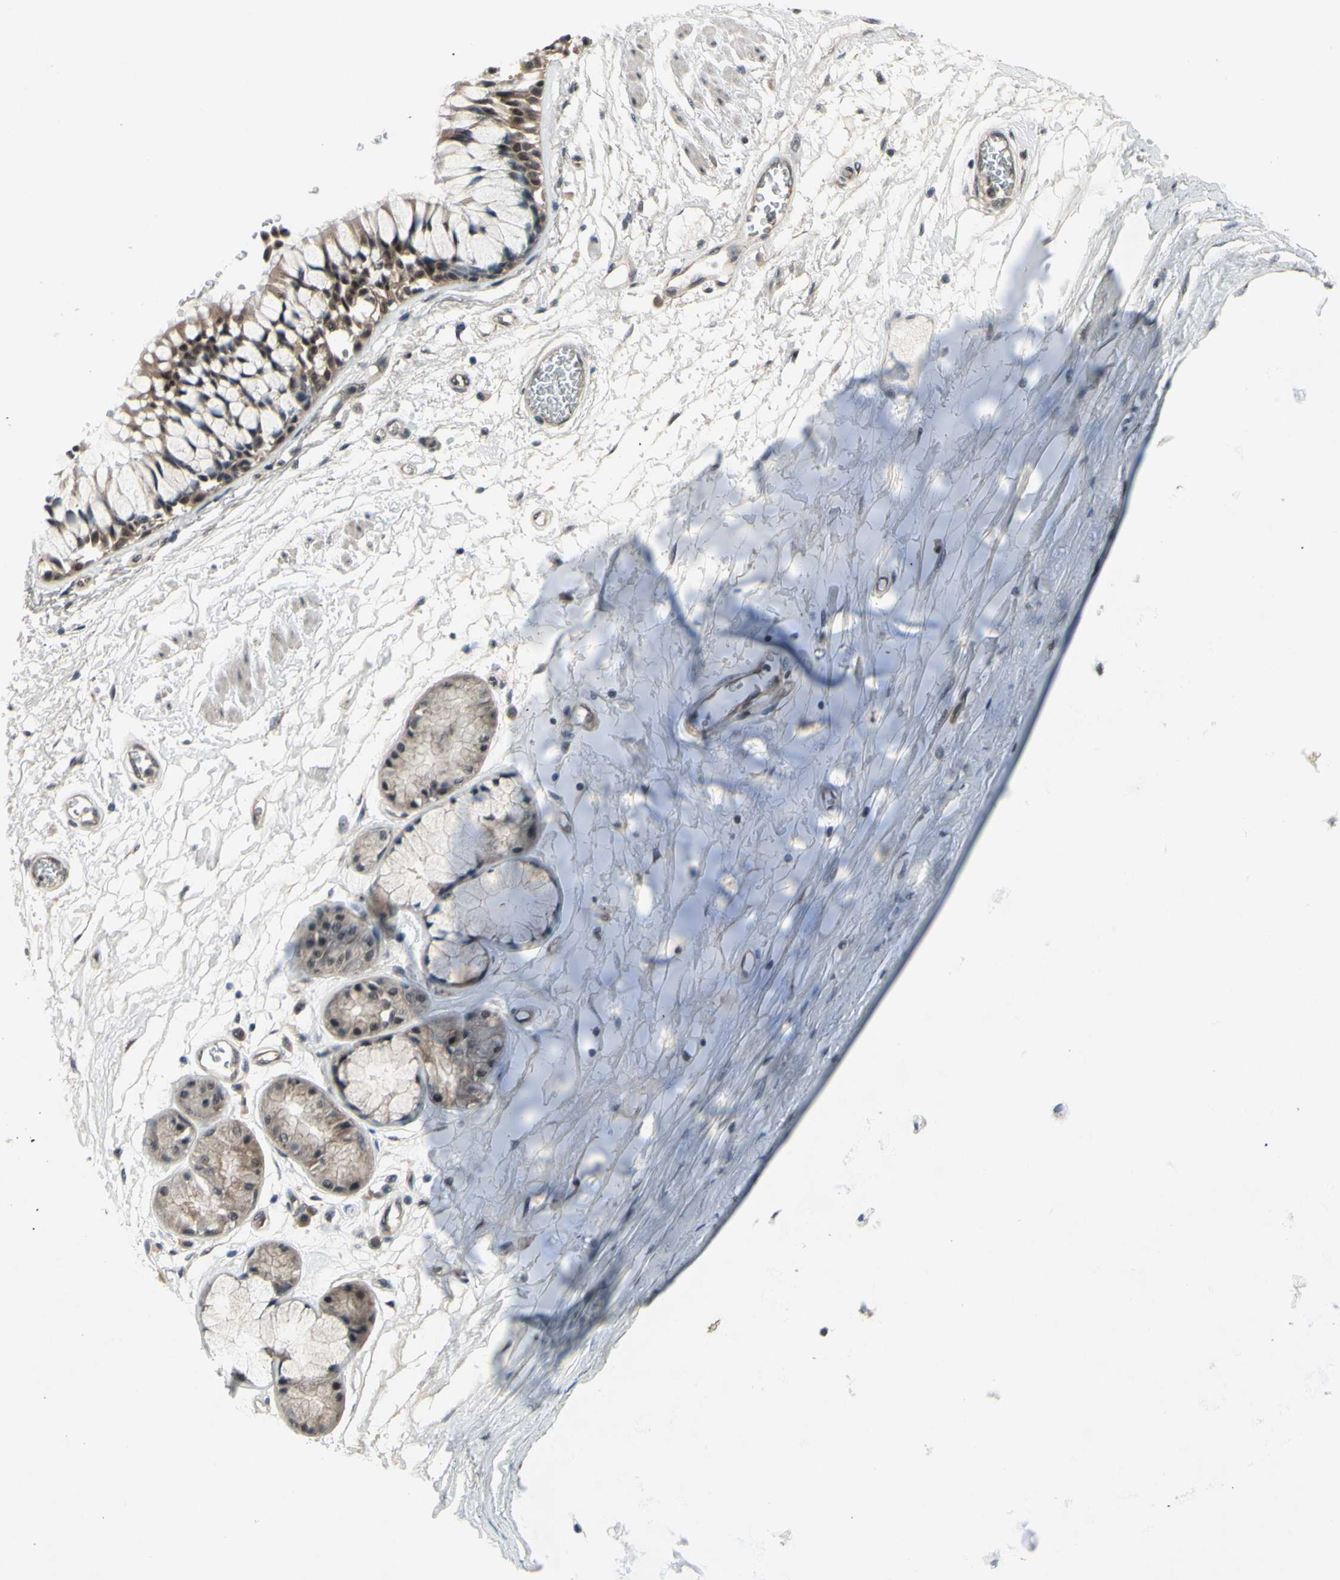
{"staining": {"intensity": "moderate", "quantity": ">75%", "location": "cytoplasmic/membranous,nuclear"}, "tissue": "bronchus", "cell_type": "Respiratory epithelial cells", "image_type": "normal", "snomed": [{"axis": "morphology", "description": "Normal tissue, NOS"}, {"axis": "topography", "description": "Bronchus"}], "caption": "Bronchus stained for a protein (brown) displays moderate cytoplasmic/membranous,nuclear positive staining in about >75% of respiratory epithelial cells.", "gene": "TRDMT1", "patient": {"sex": "male", "age": 66}}